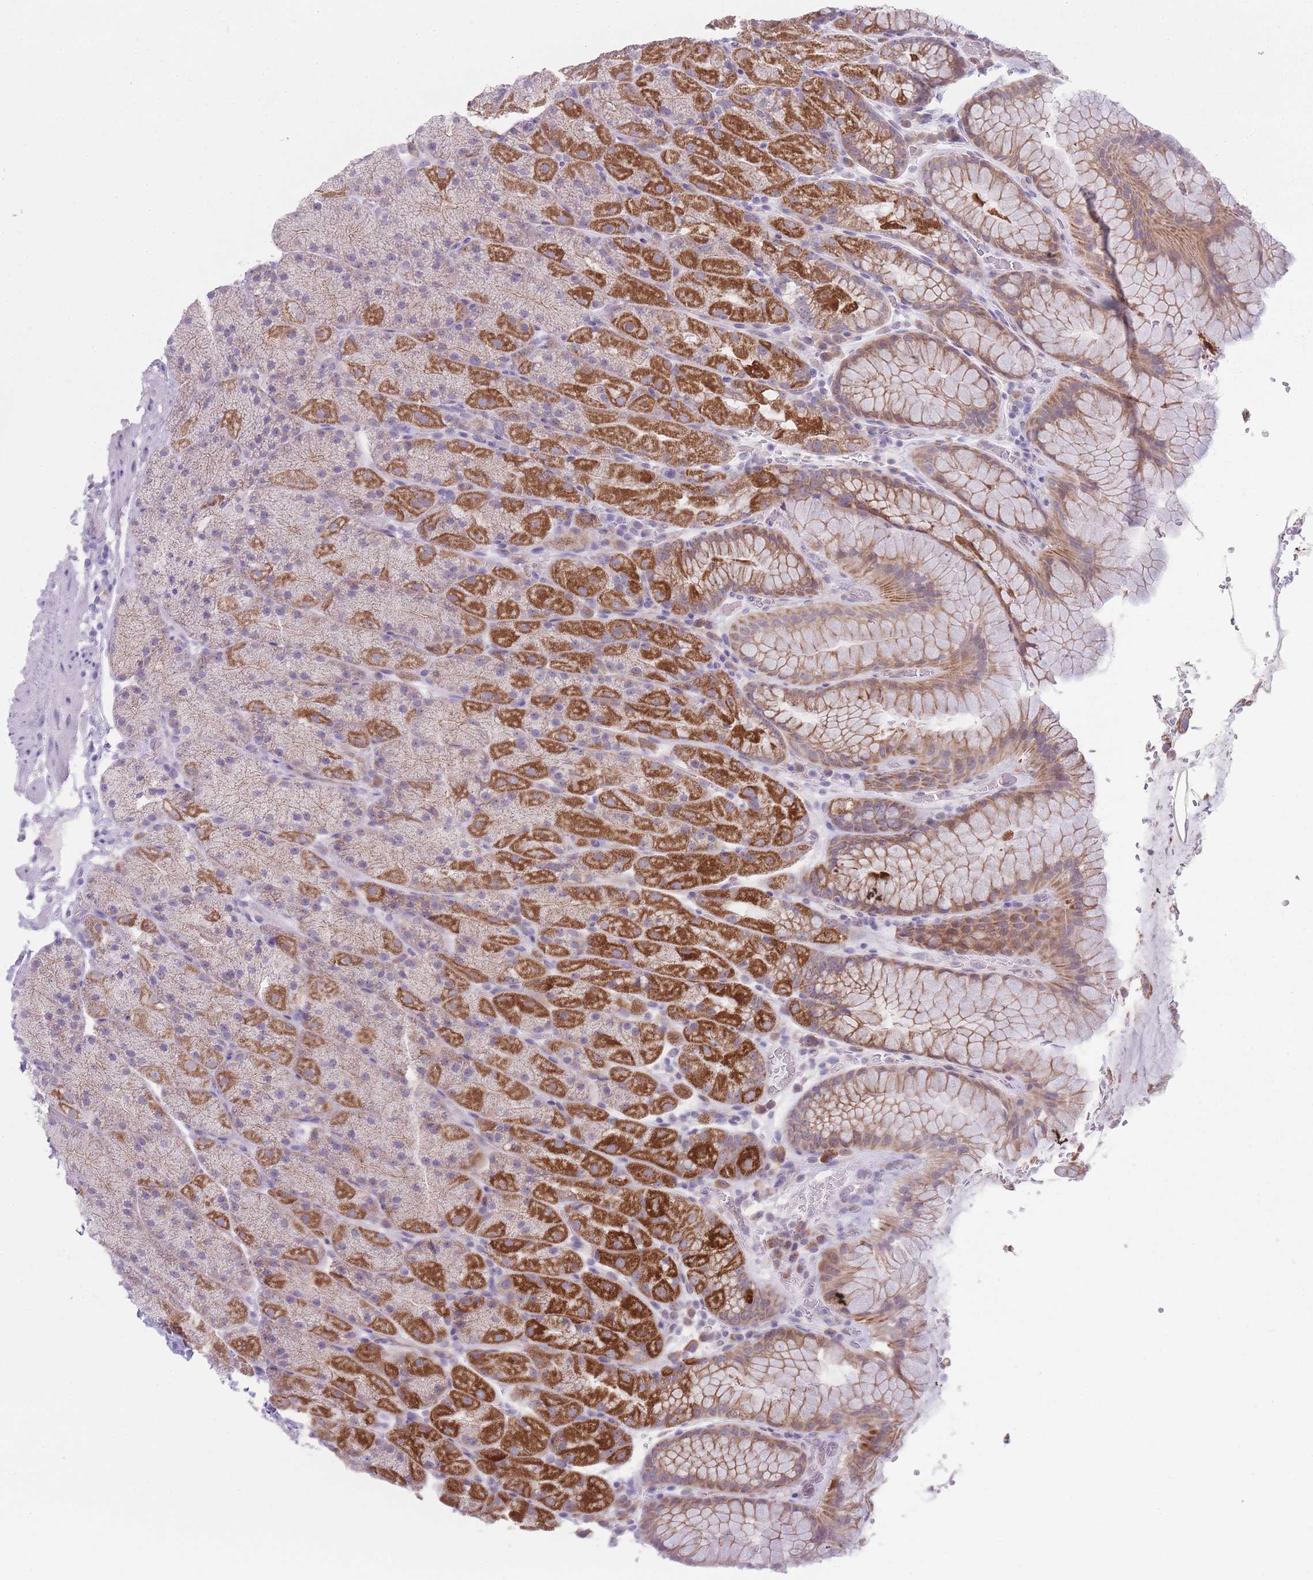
{"staining": {"intensity": "strong", "quantity": "25%-75%", "location": "cytoplasmic/membranous"}, "tissue": "stomach", "cell_type": "Glandular cells", "image_type": "normal", "snomed": [{"axis": "morphology", "description": "Normal tissue, NOS"}, {"axis": "topography", "description": "Stomach, upper"}, {"axis": "topography", "description": "Stomach, lower"}], "caption": "Immunohistochemical staining of benign human stomach displays 25%-75% levels of strong cytoplasmic/membranous protein positivity in about 25%-75% of glandular cells. The protein is shown in brown color, while the nuclei are stained blue.", "gene": "DCANP1", "patient": {"sex": "male", "age": 67}}